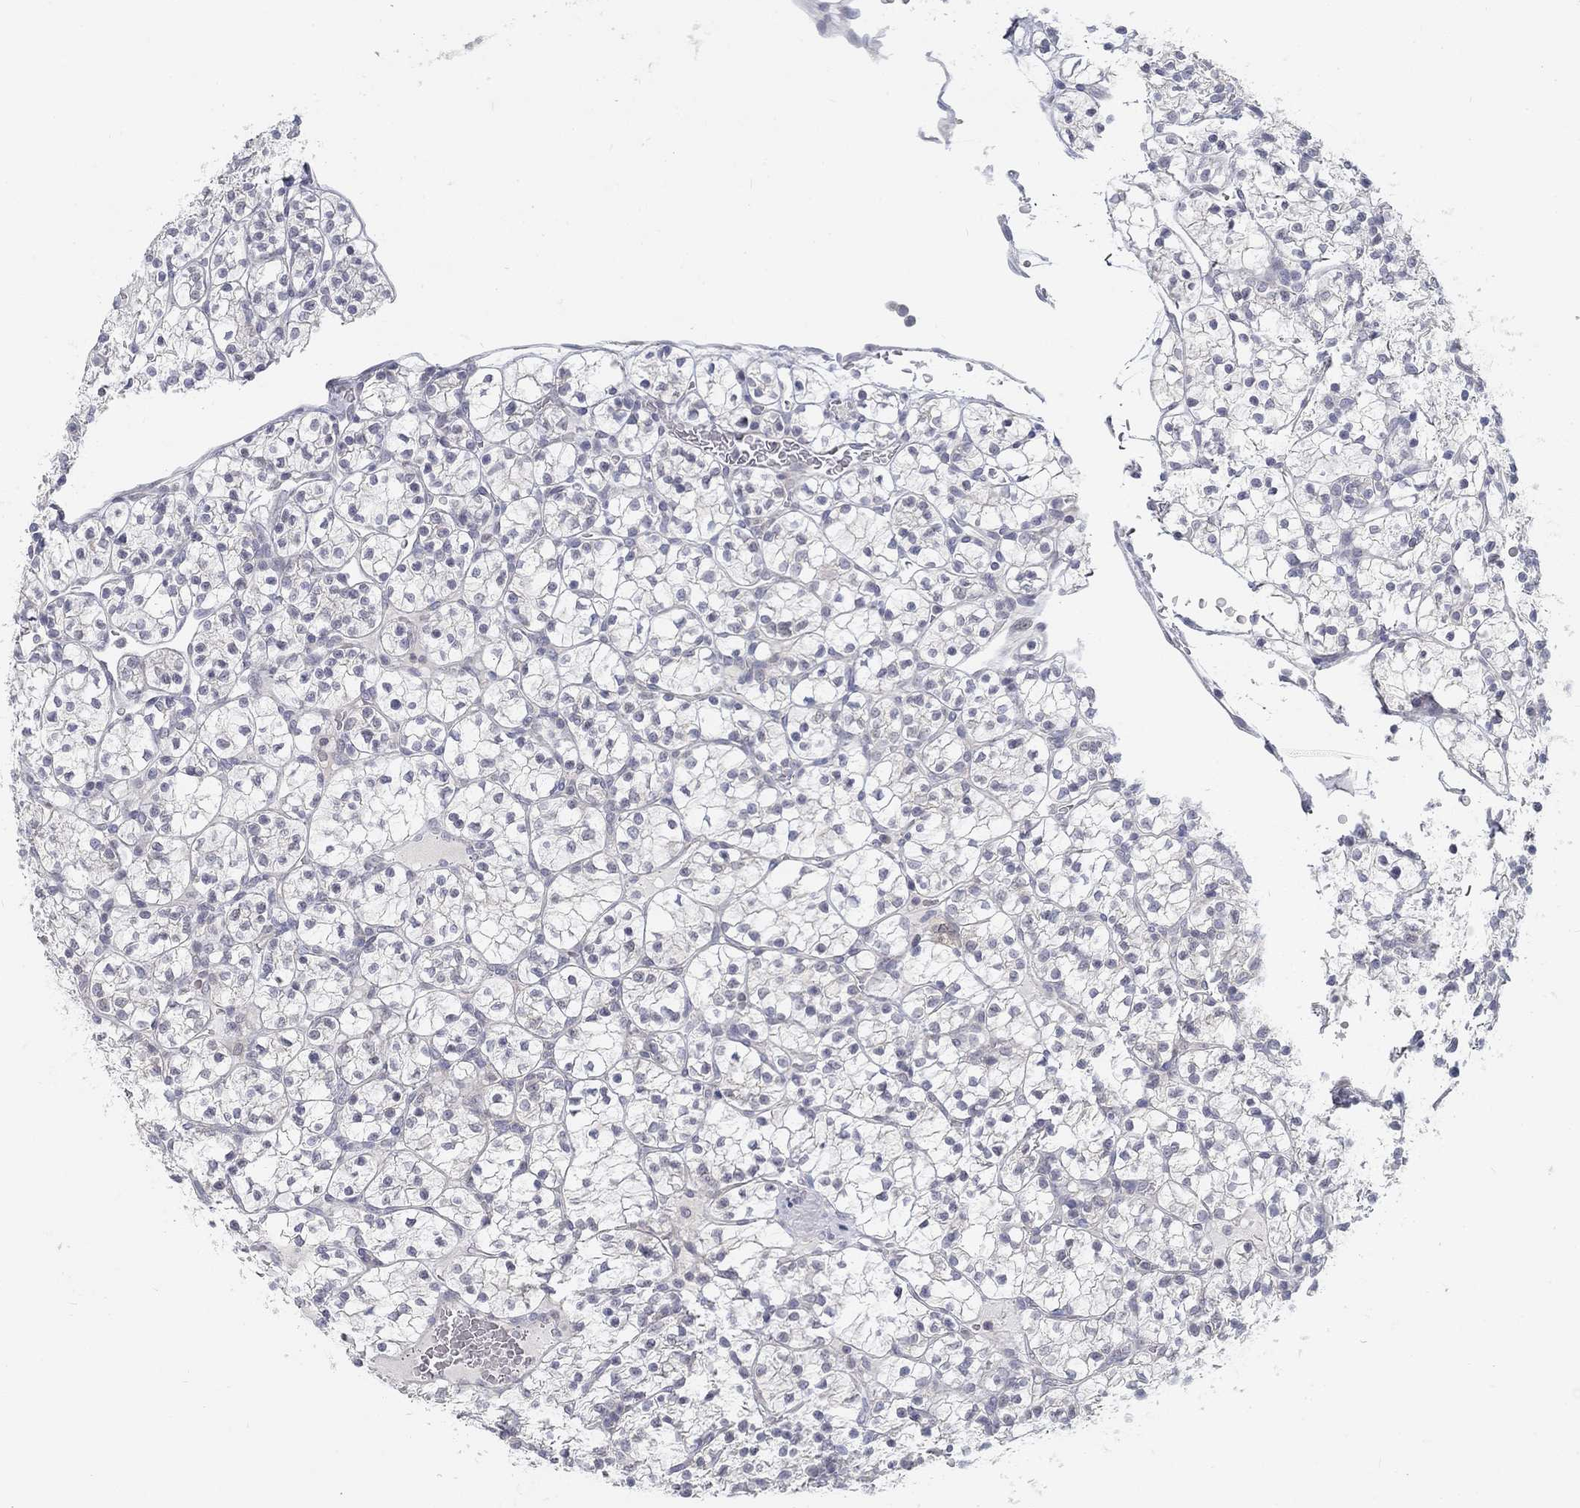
{"staining": {"intensity": "negative", "quantity": "none", "location": "none"}, "tissue": "renal cancer", "cell_type": "Tumor cells", "image_type": "cancer", "snomed": [{"axis": "morphology", "description": "Adenocarcinoma, NOS"}, {"axis": "topography", "description": "Kidney"}], "caption": "A histopathology image of adenocarcinoma (renal) stained for a protein reveals no brown staining in tumor cells.", "gene": "ATP1A3", "patient": {"sex": "female", "age": 89}}